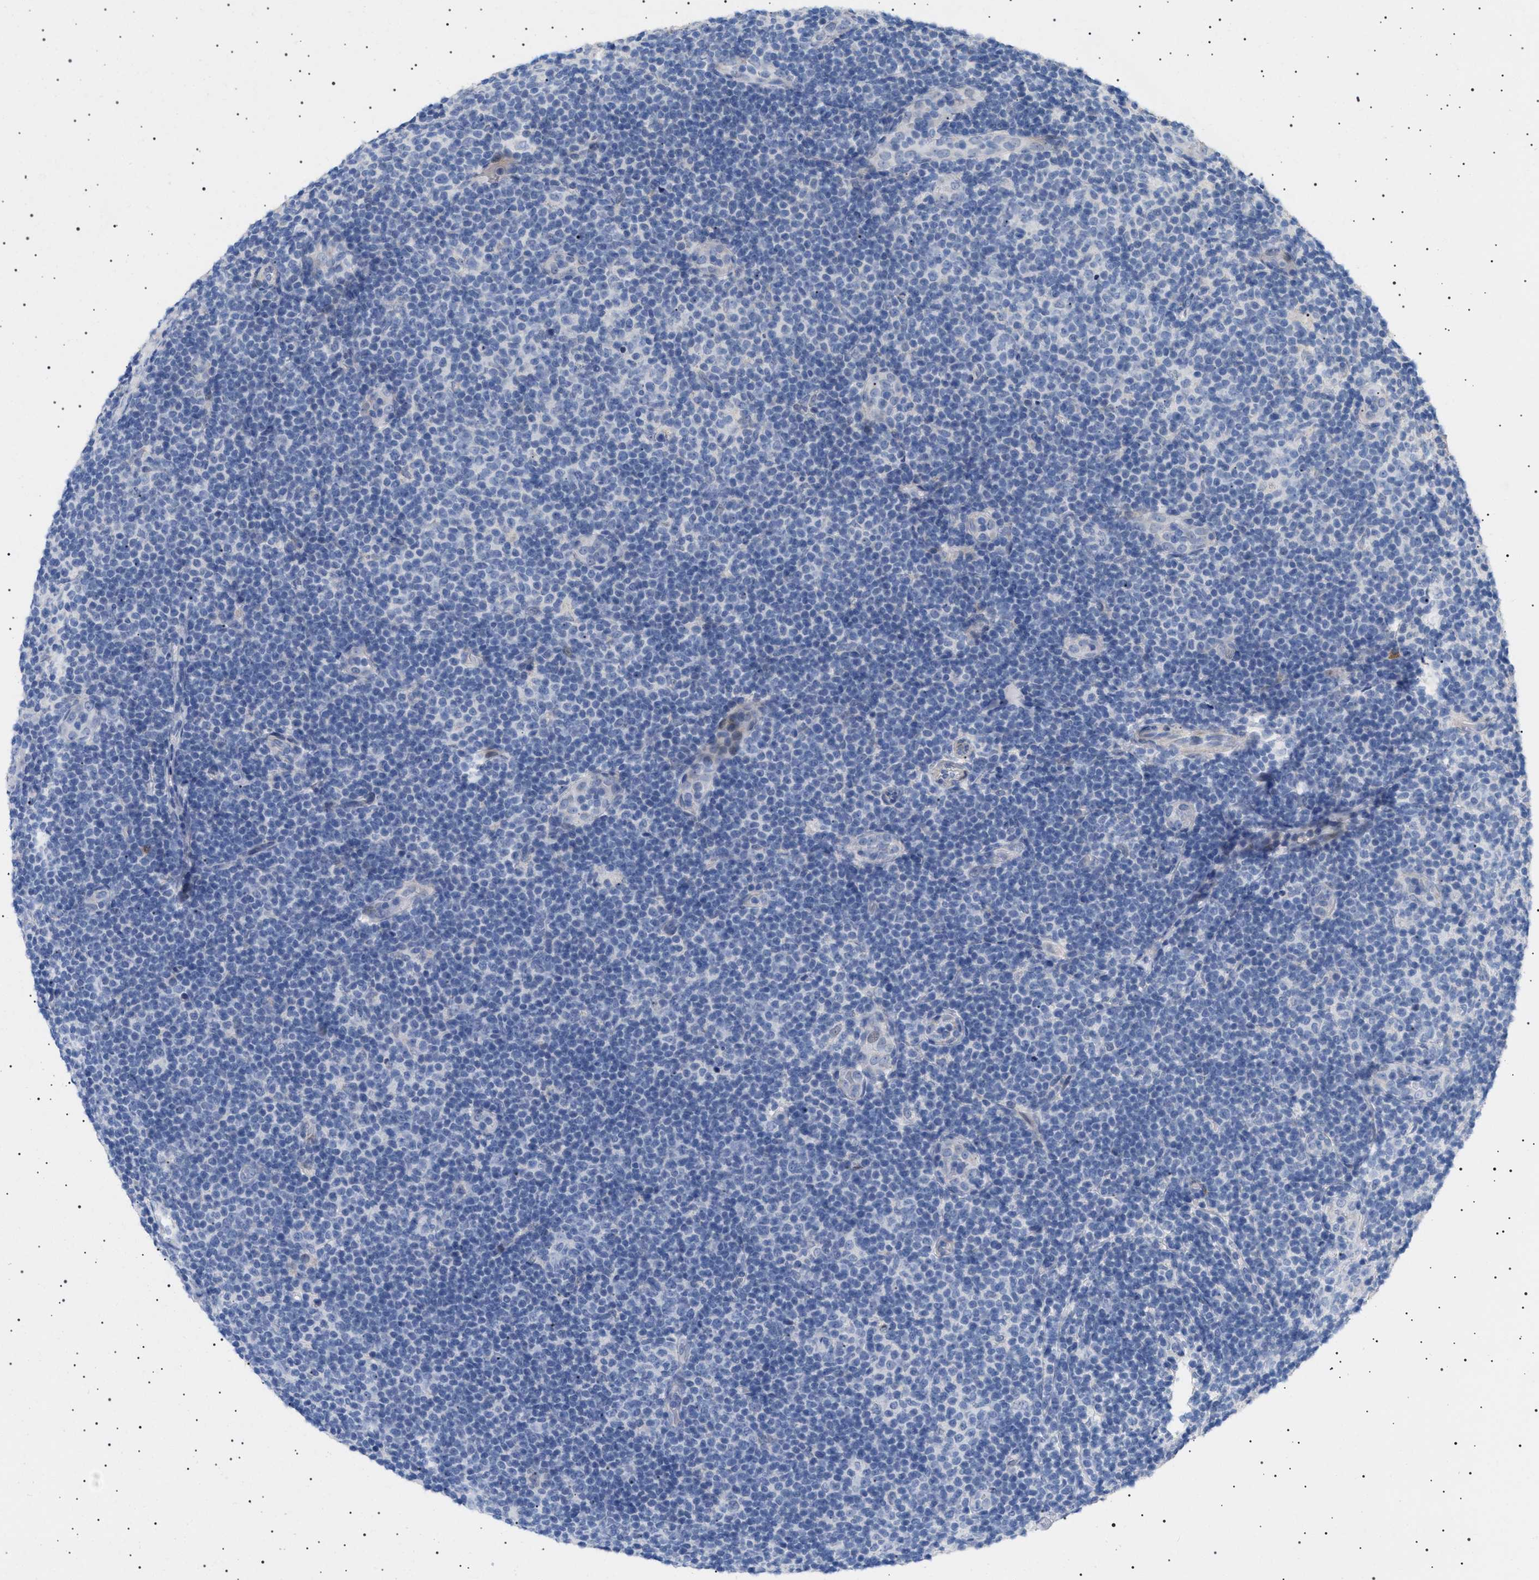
{"staining": {"intensity": "negative", "quantity": "none", "location": "none"}, "tissue": "lymphoma", "cell_type": "Tumor cells", "image_type": "cancer", "snomed": [{"axis": "morphology", "description": "Malignant lymphoma, non-Hodgkin's type, Low grade"}, {"axis": "topography", "description": "Lymph node"}], "caption": "Tumor cells are negative for protein expression in human malignant lymphoma, non-Hodgkin's type (low-grade).", "gene": "HTR1A", "patient": {"sex": "male", "age": 83}}